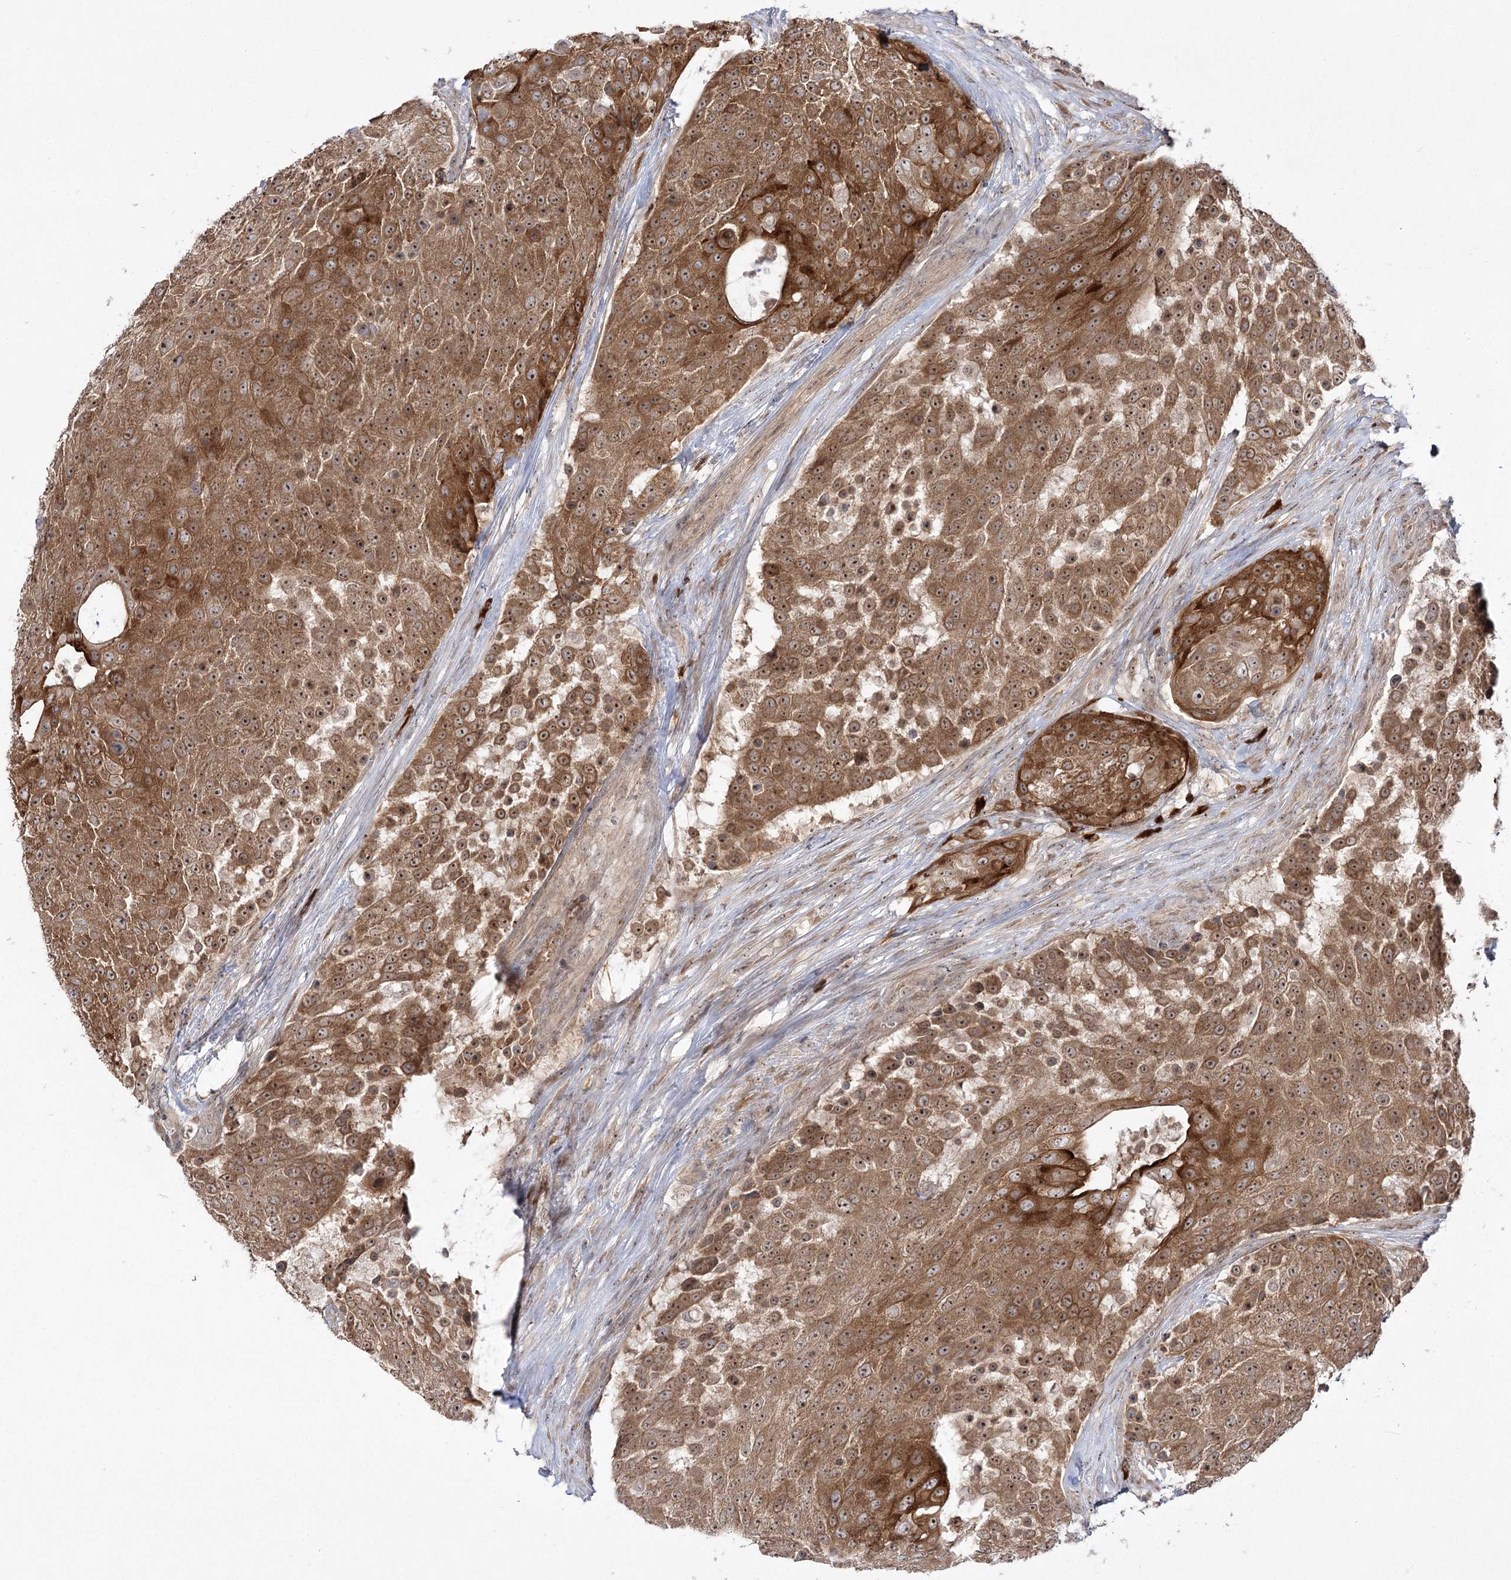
{"staining": {"intensity": "moderate", "quantity": ">75%", "location": "cytoplasmic/membranous,nuclear"}, "tissue": "urothelial cancer", "cell_type": "Tumor cells", "image_type": "cancer", "snomed": [{"axis": "morphology", "description": "Urothelial carcinoma, High grade"}, {"axis": "topography", "description": "Urinary bladder"}], "caption": "Urothelial cancer was stained to show a protein in brown. There is medium levels of moderate cytoplasmic/membranous and nuclear positivity in about >75% of tumor cells.", "gene": "SYTL1", "patient": {"sex": "female", "age": 63}}